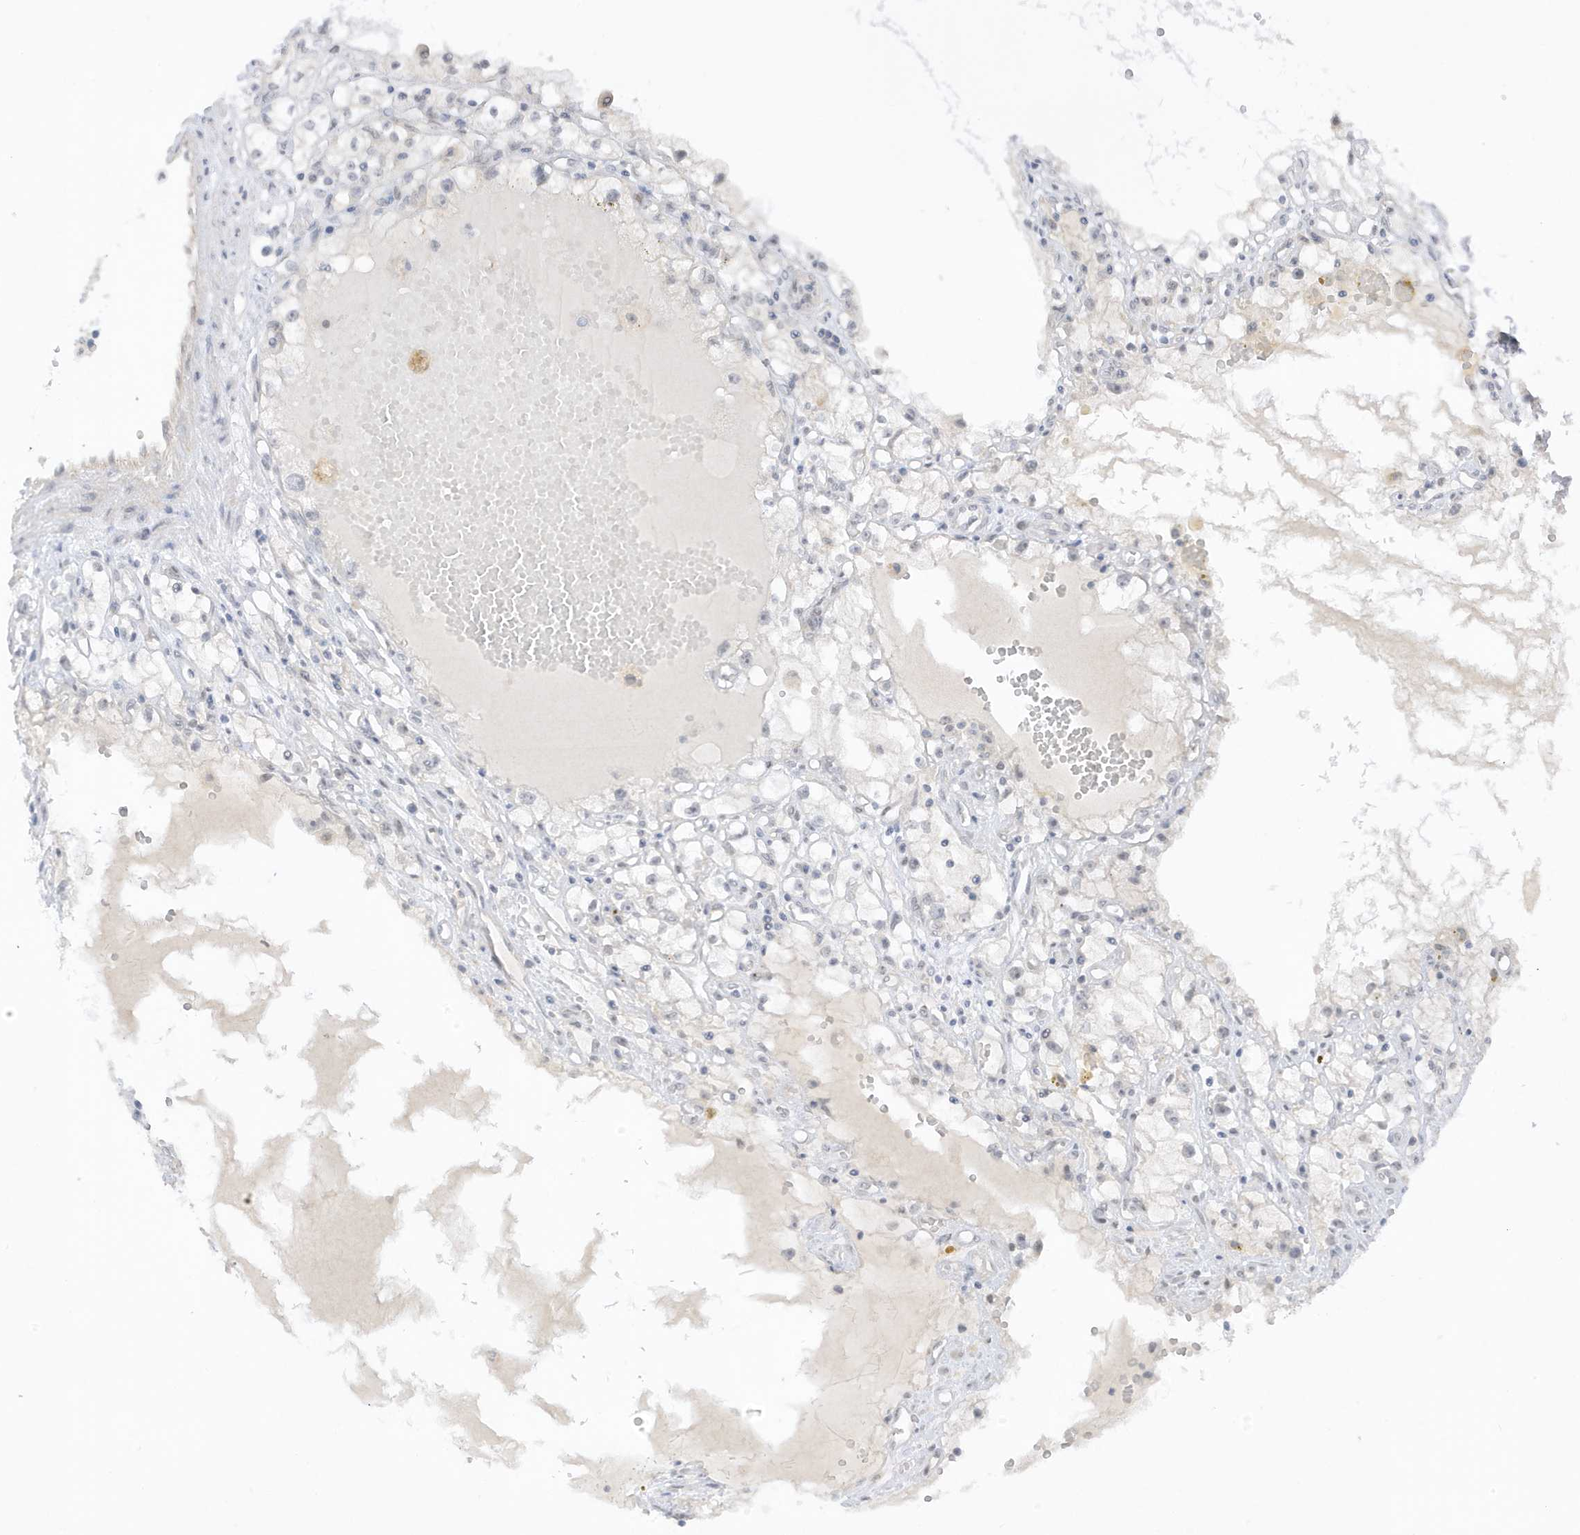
{"staining": {"intensity": "negative", "quantity": "none", "location": "none"}, "tissue": "renal cancer", "cell_type": "Tumor cells", "image_type": "cancer", "snomed": [{"axis": "morphology", "description": "Adenocarcinoma, NOS"}, {"axis": "topography", "description": "Kidney"}], "caption": "The immunohistochemistry photomicrograph has no significant staining in tumor cells of adenocarcinoma (renal) tissue.", "gene": "MSL3", "patient": {"sex": "male", "age": 56}}